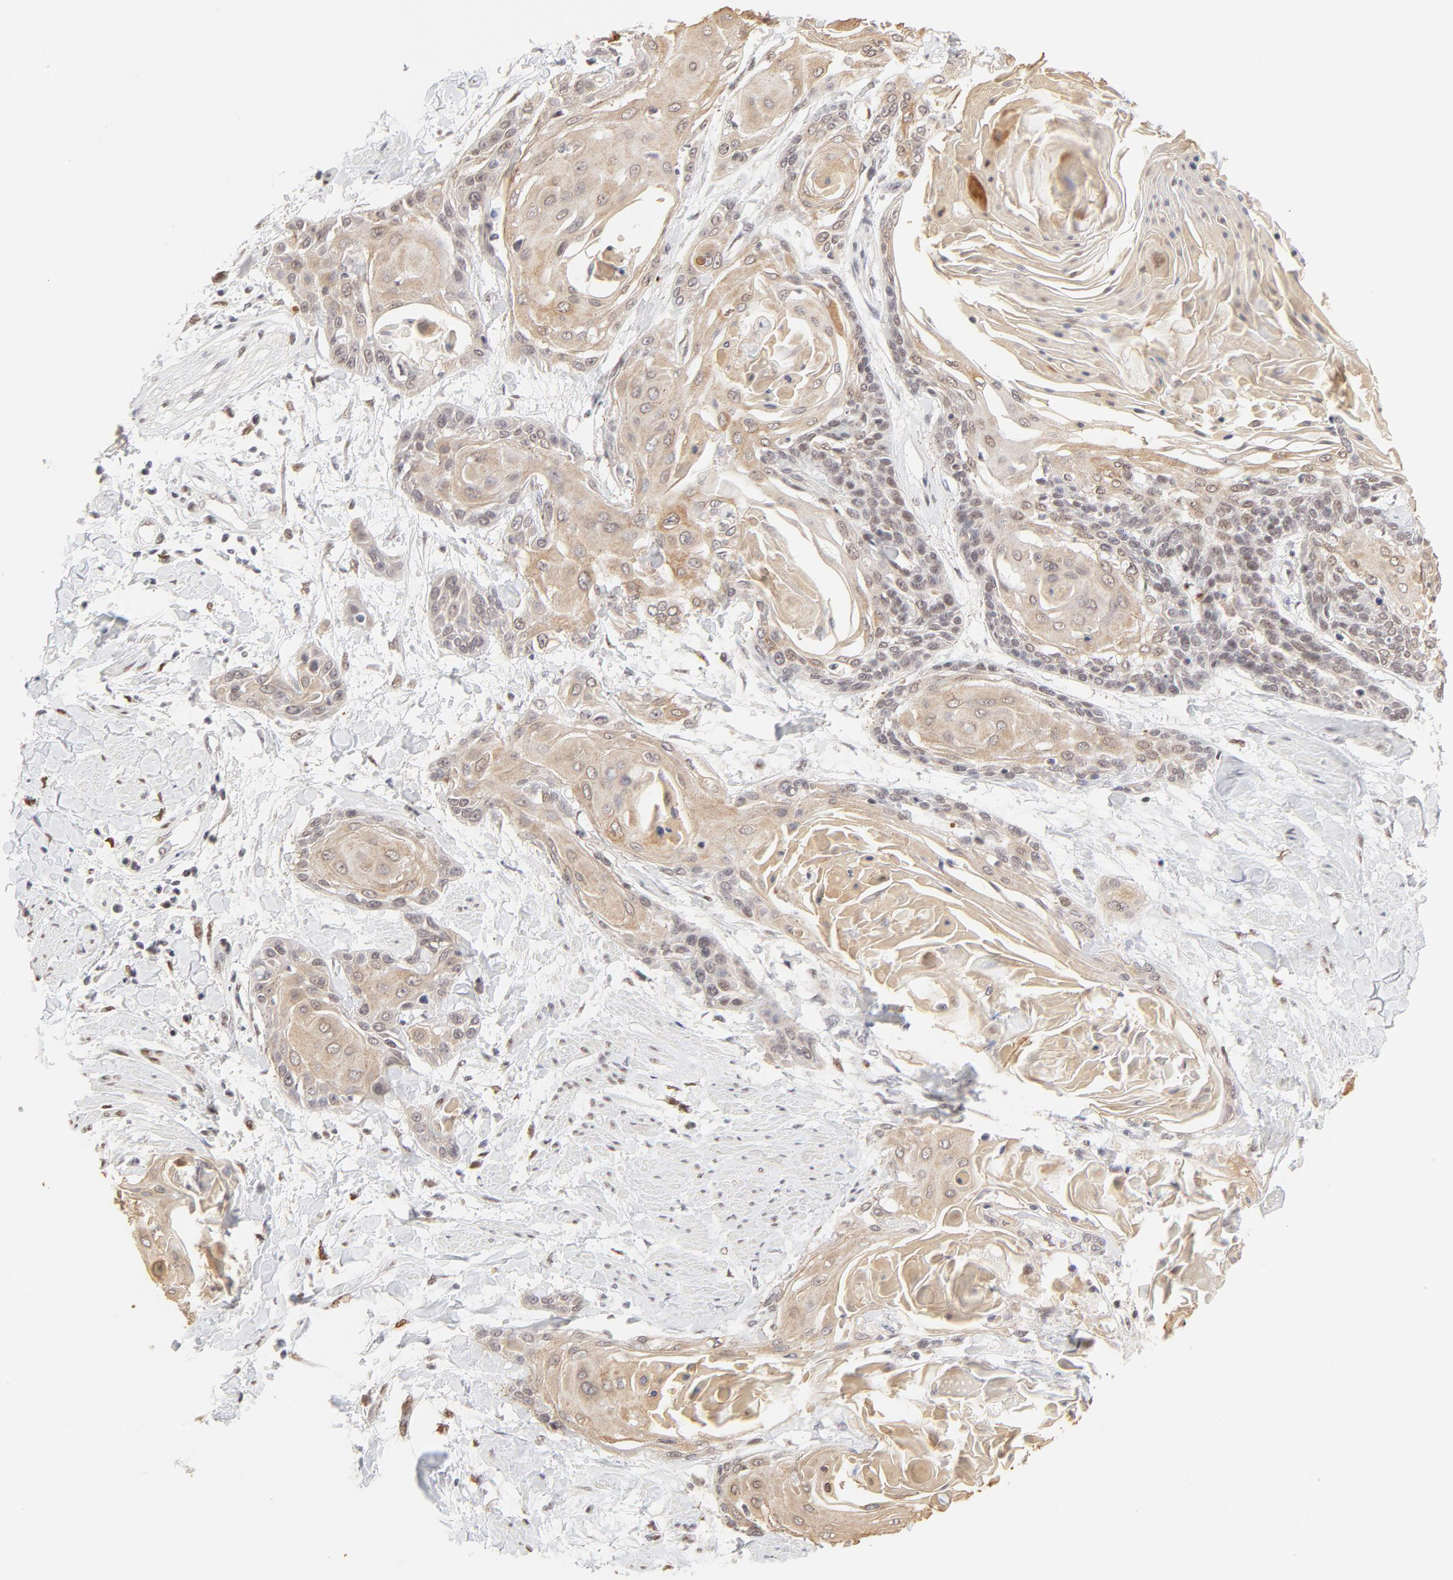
{"staining": {"intensity": "weak", "quantity": "<25%", "location": "cytoplasmic/membranous,nuclear"}, "tissue": "cervical cancer", "cell_type": "Tumor cells", "image_type": "cancer", "snomed": [{"axis": "morphology", "description": "Squamous cell carcinoma, NOS"}, {"axis": "topography", "description": "Cervix"}], "caption": "The immunohistochemistry photomicrograph has no significant positivity in tumor cells of cervical squamous cell carcinoma tissue. (DAB (3,3'-diaminobenzidine) immunohistochemistry (IHC) visualized using brightfield microscopy, high magnification).", "gene": "PBX3", "patient": {"sex": "female", "age": 57}}